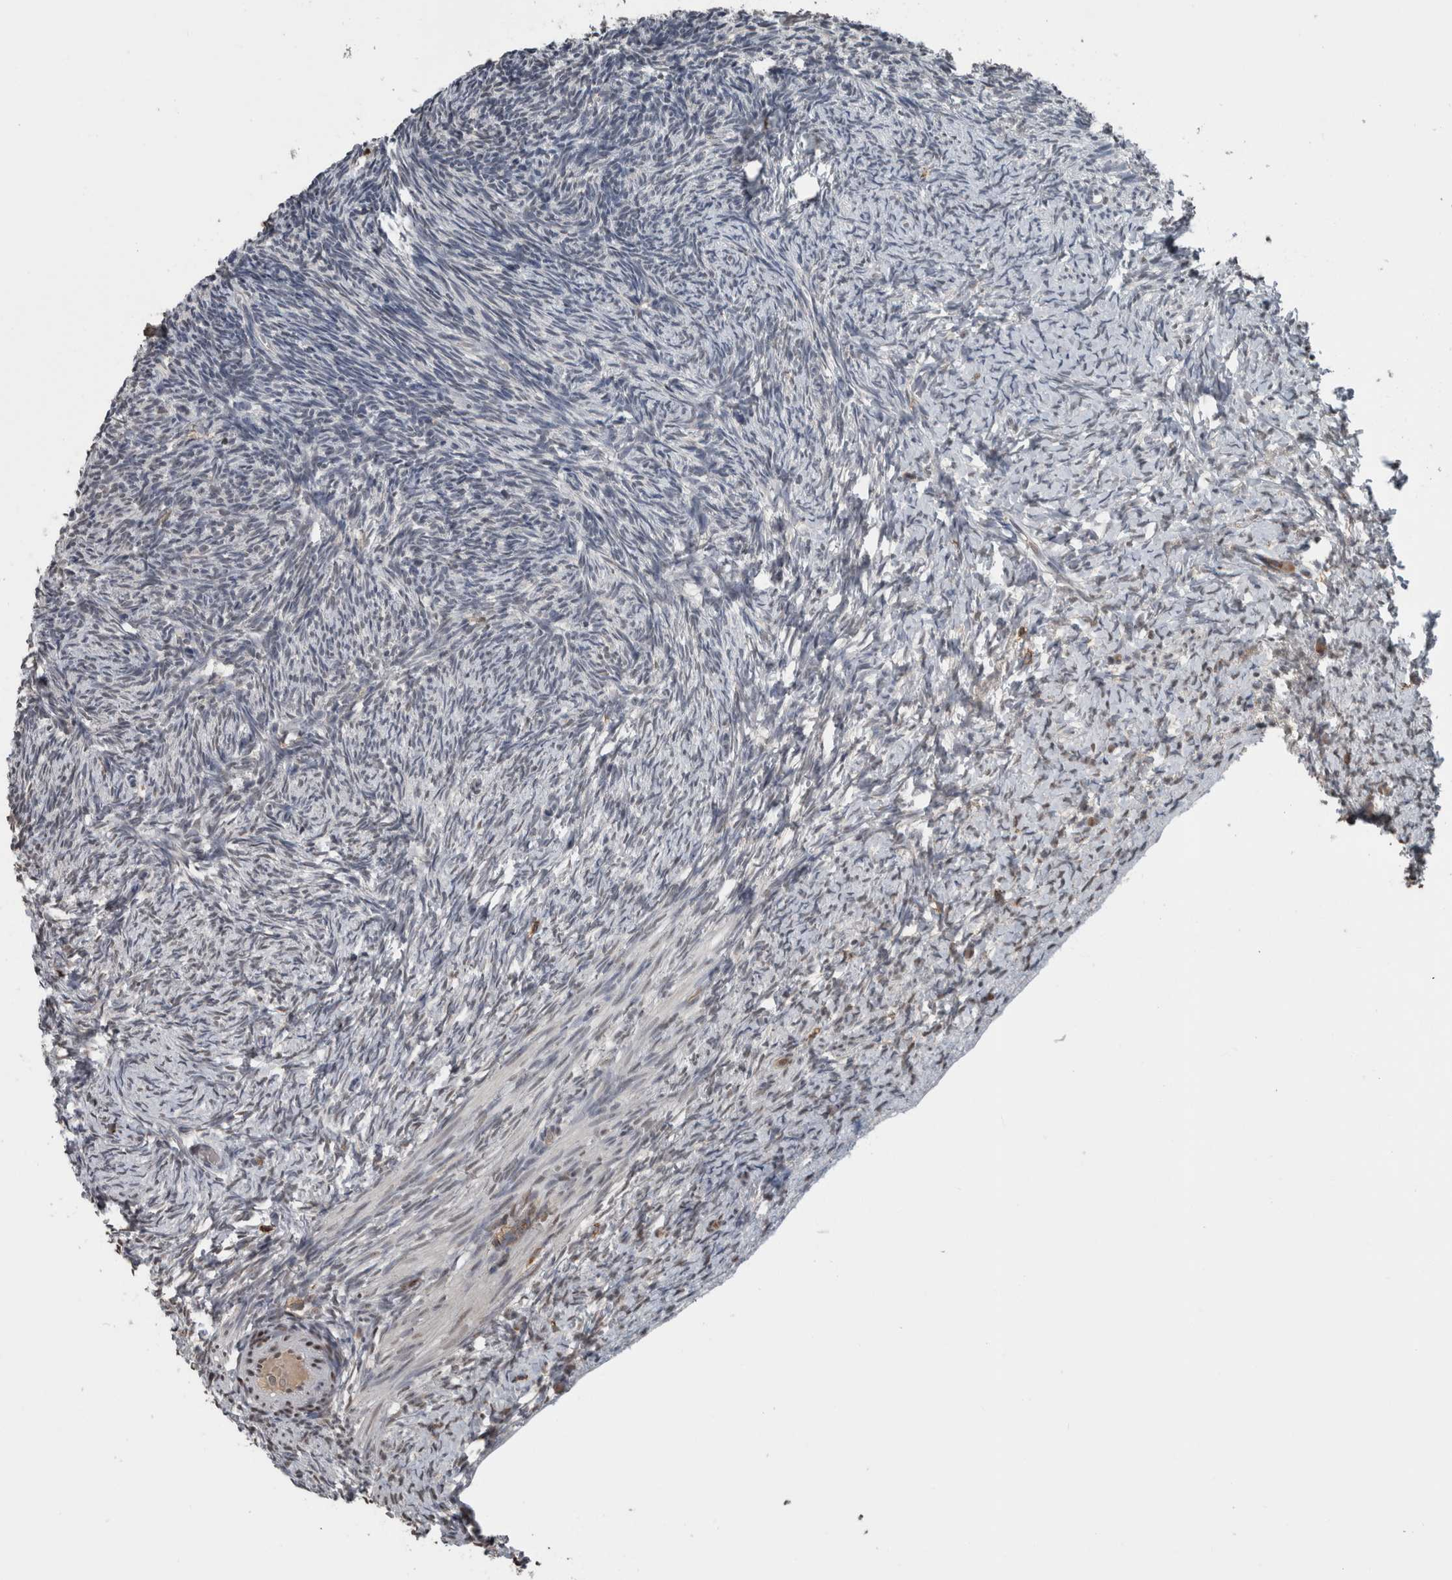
{"staining": {"intensity": "moderate", "quantity": ">75%", "location": "cytoplasmic/membranous"}, "tissue": "ovary", "cell_type": "Follicle cells", "image_type": "normal", "snomed": [{"axis": "morphology", "description": "Normal tissue, NOS"}, {"axis": "topography", "description": "Ovary"}], "caption": "The photomicrograph exhibits staining of benign ovary, revealing moderate cytoplasmic/membranous protein positivity (brown color) within follicle cells. (brown staining indicates protein expression, while blue staining denotes nuclei).", "gene": "MAFF", "patient": {"sex": "female", "age": 34}}